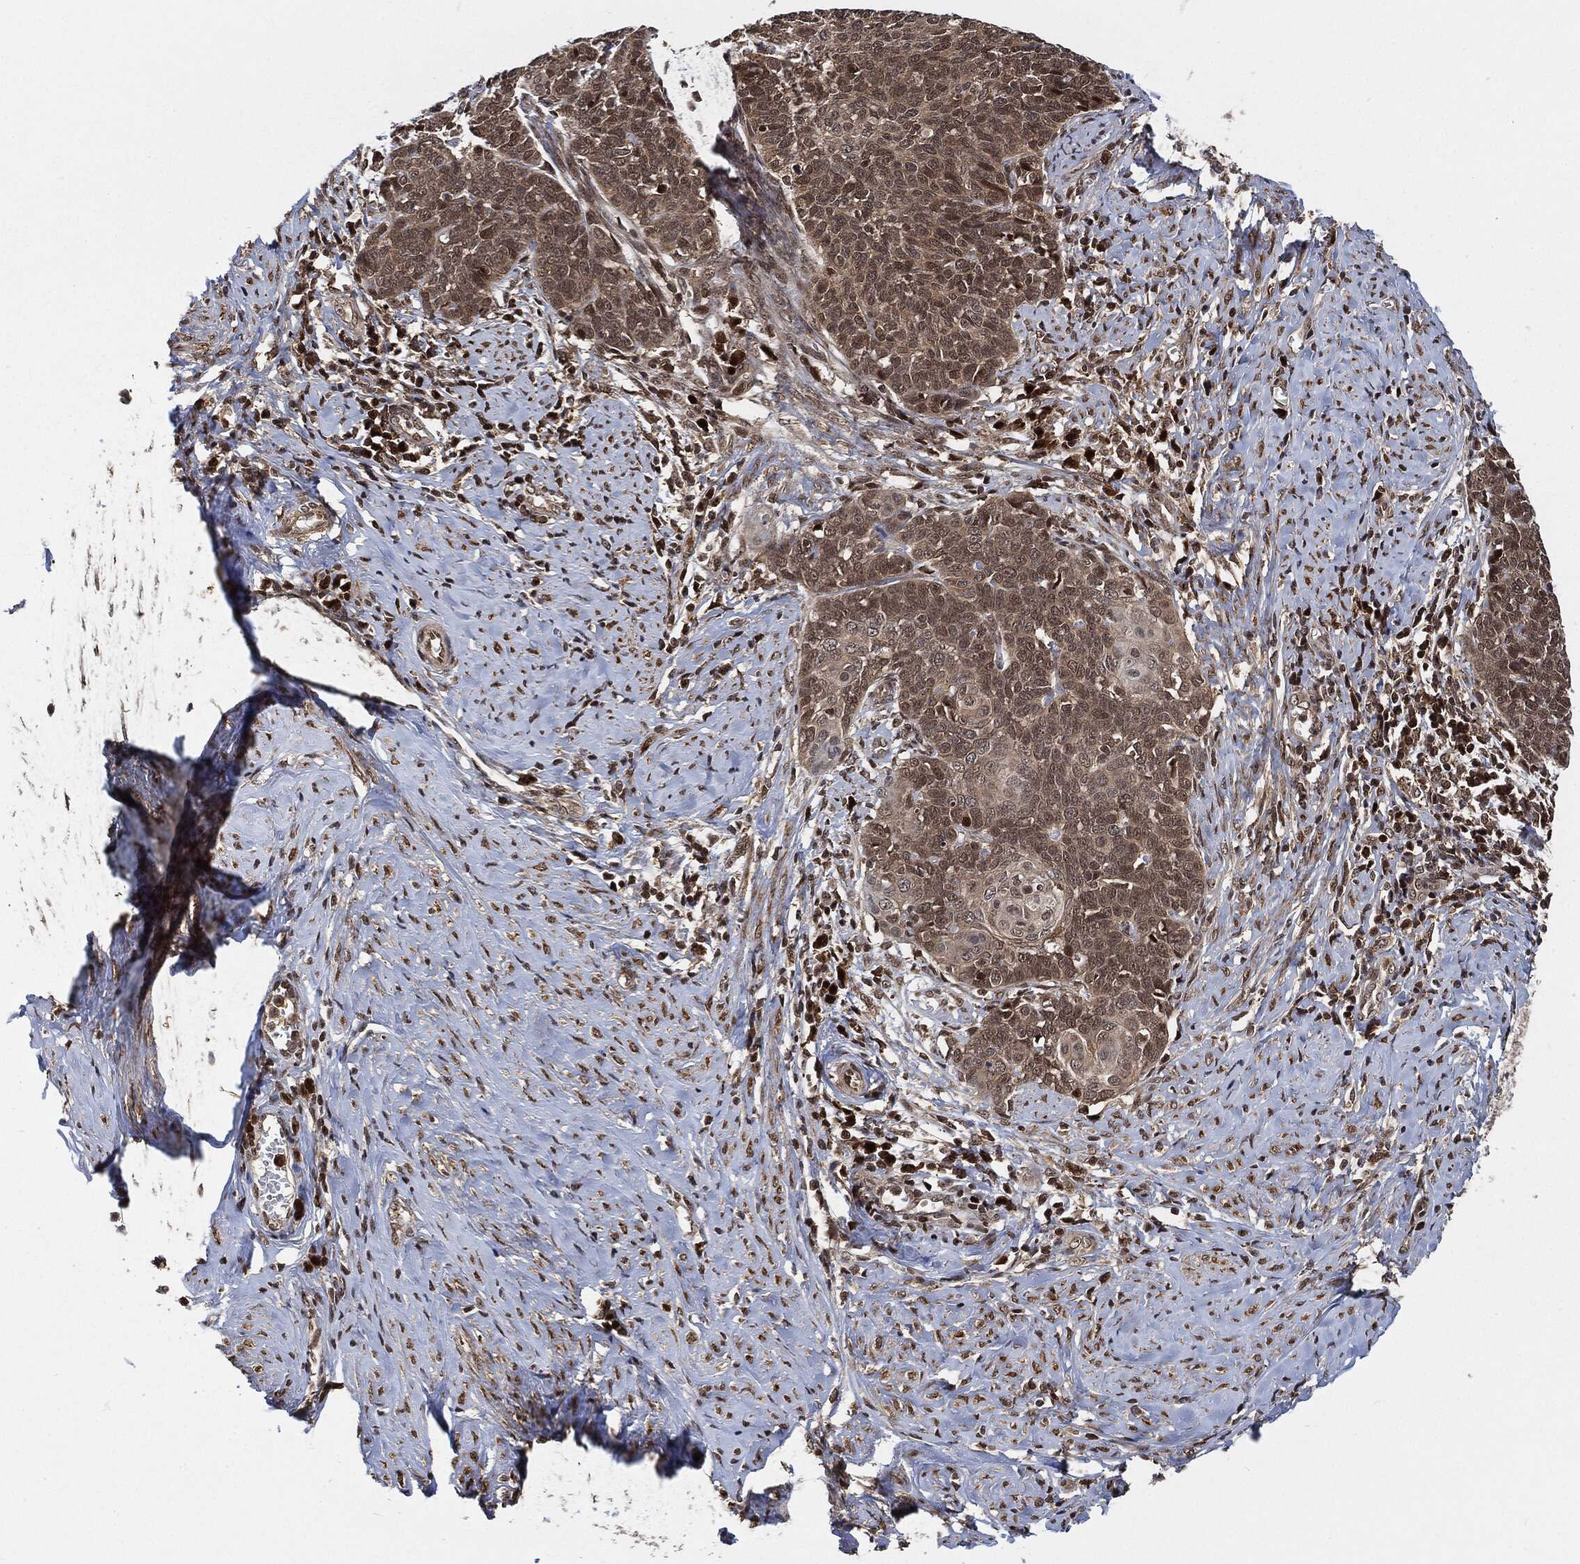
{"staining": {"intensity": "weak", "quantity": "25%-75%", "location": "cytoplasmic/membranous,nuclear"}, "tissue": "cervical cancer", "cell_type": "Tumor cells", "image_type": "cancer", "snomed": [{"axis": "morphology", "description": "Normal tissue, NOS"}, {"axis": "morphology", "description": "Squamous cell carcinoma, NOS"}, {"axis": "topography", "description": "Cervix"}], "caption": "Immunohistochemistry micrograph of neoplastic tissue: cervical cancer (squamous cell carcinoma) stained using immunohistochemistry (IHC) demonstrates low levels of weak protein expression localized specifically in the cytoplasmic/membranous and nuclear of tumor cells, appearing as a cytoplasmic/membranous and nuclear brown color.", "gene": "CUTA", "patient": {"sex": "female", "age": 39}}